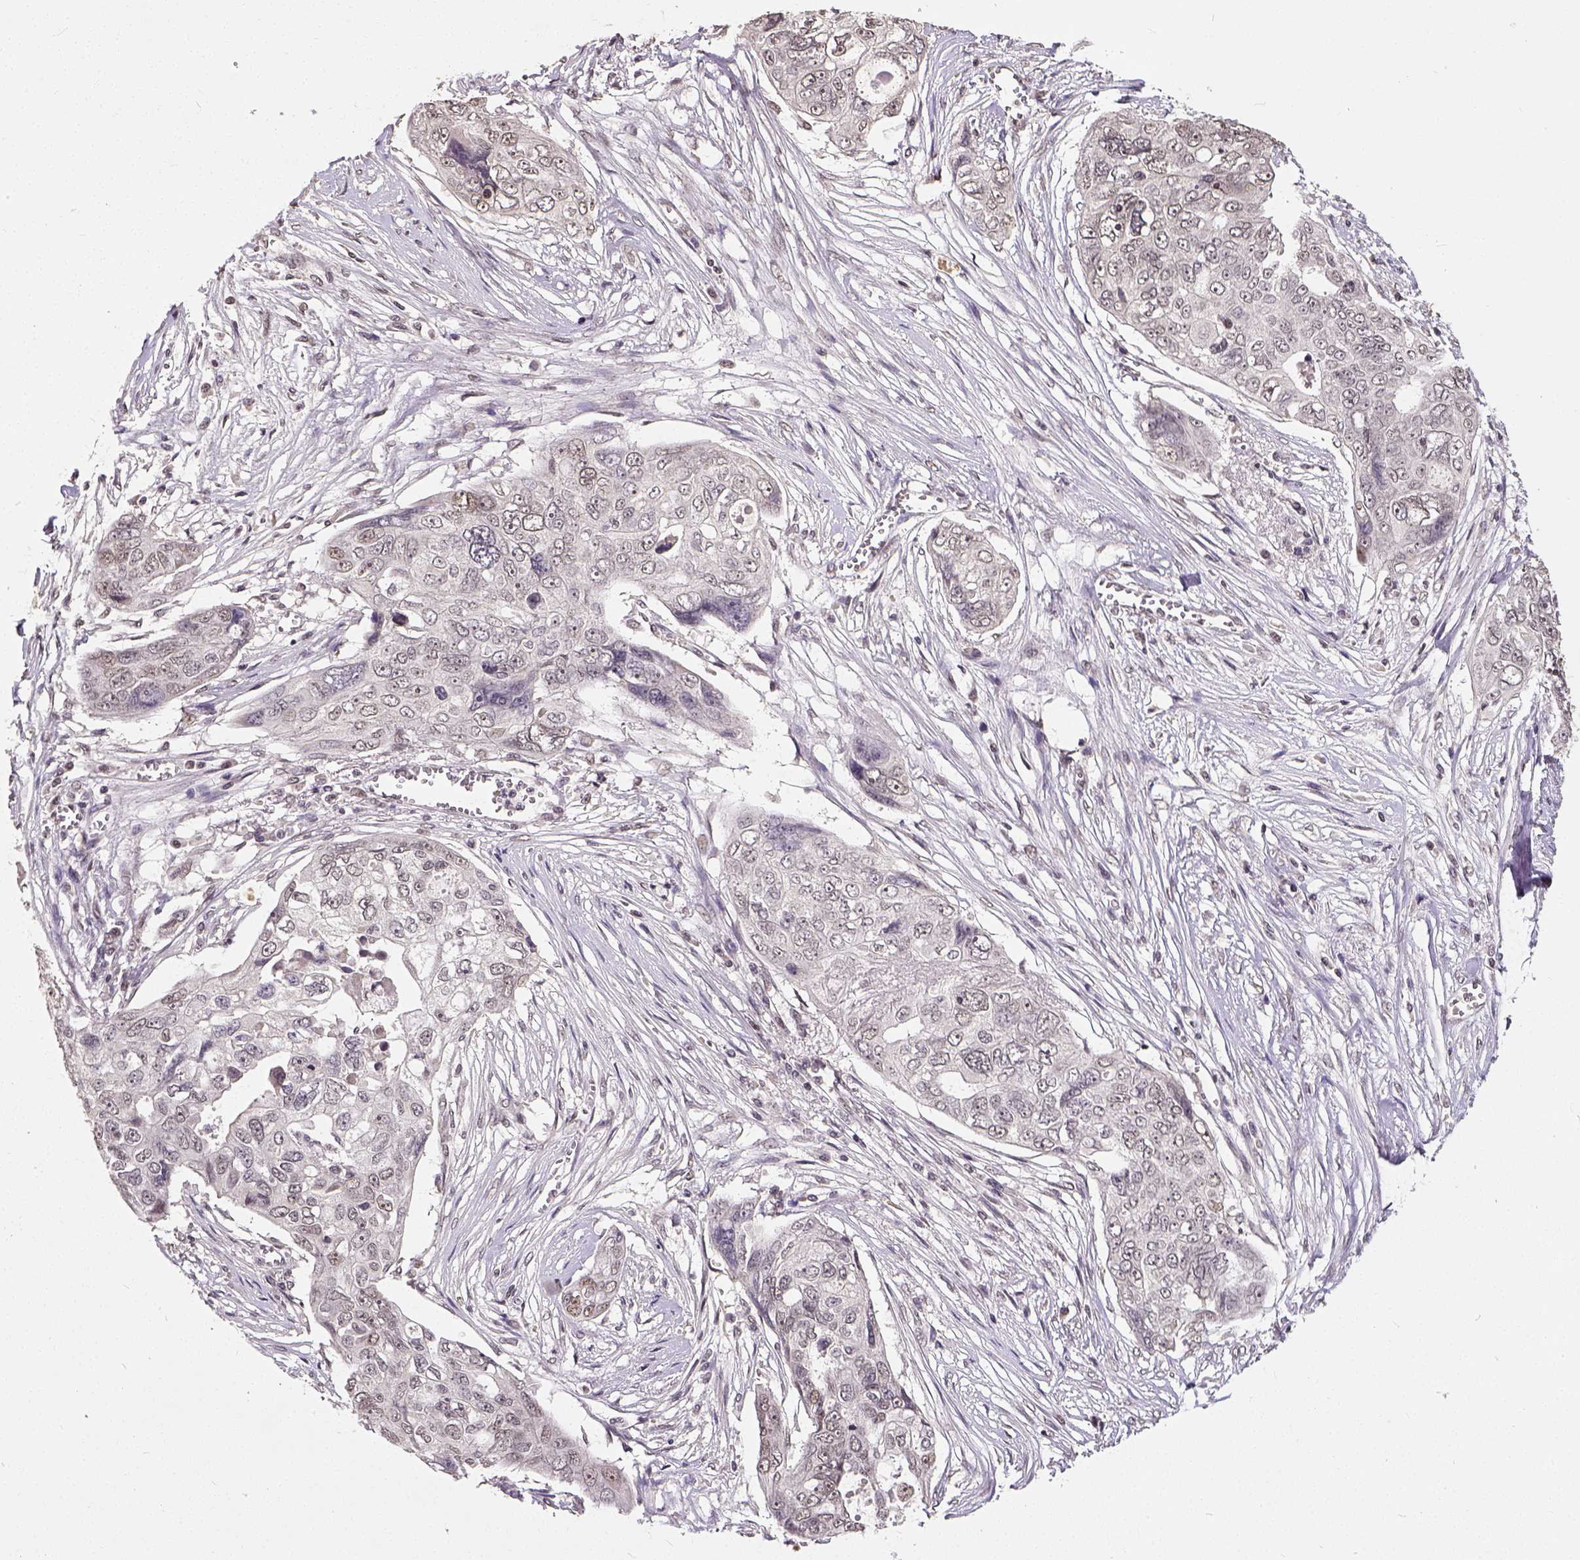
{"staining": {"intensity": "weak", "quantity": "<25%", "location": "nuclear"}, "tissue": "ovarian cancer", "cell_type": "Tumor cells", "image_type": "cancer", "snomed": [{"axis": "morphology", "description": "Carcinoma, endometroid"}, {"axis": "topography", "description": "Ovary"}], "caption": "Immunohistochemical staining of human endometroid carcinoma (ovarian) demonstrates no significant positivity in tumor cells.", "gene": "ATRX", "patient": {"sex": "female", "age": 70}}